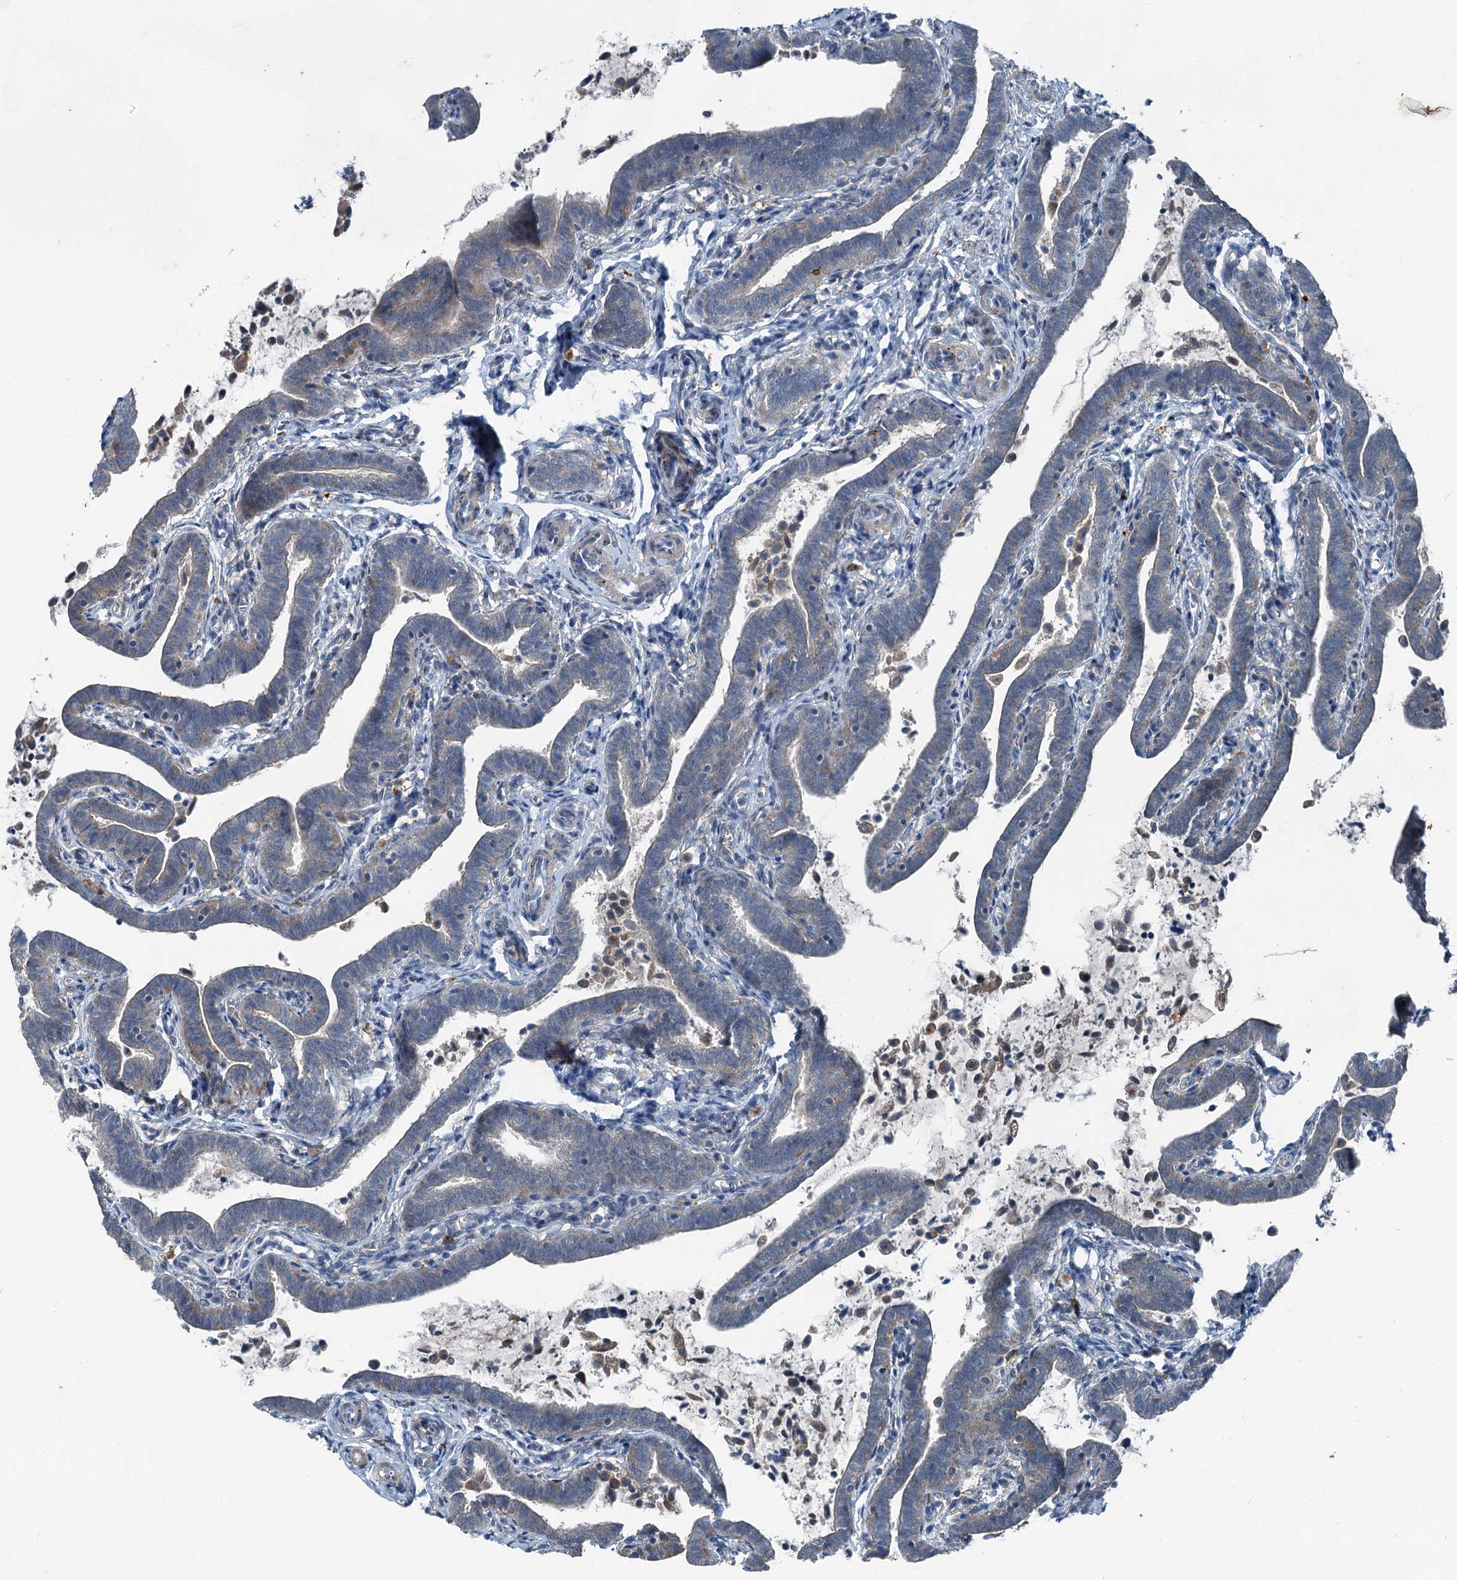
{"staining": {"intensity": "weak", "quantity": "25%-75%", "location": "cytoplasmic/membranous"}, "tissue": "fallopian tube", "cell_type": "Glandular cells", "image_type": "normal", "snomed": [{"axis": "morphology", "description": "Normal tissue, NOS"}, {"axis": "topography", "description": "Fallopian tube"}], "caption": "IHC histopathology image of benign fallopian tube: human fallopian tube stained using IHC reveals low levels of weak protein expression localized specifically in the cytoplasmic/membranous of glandular cells, appearing as a cytoplasmic/membranous brown color.", "gene": "AXL", "patient": {"sex": "female", "age": 36}}